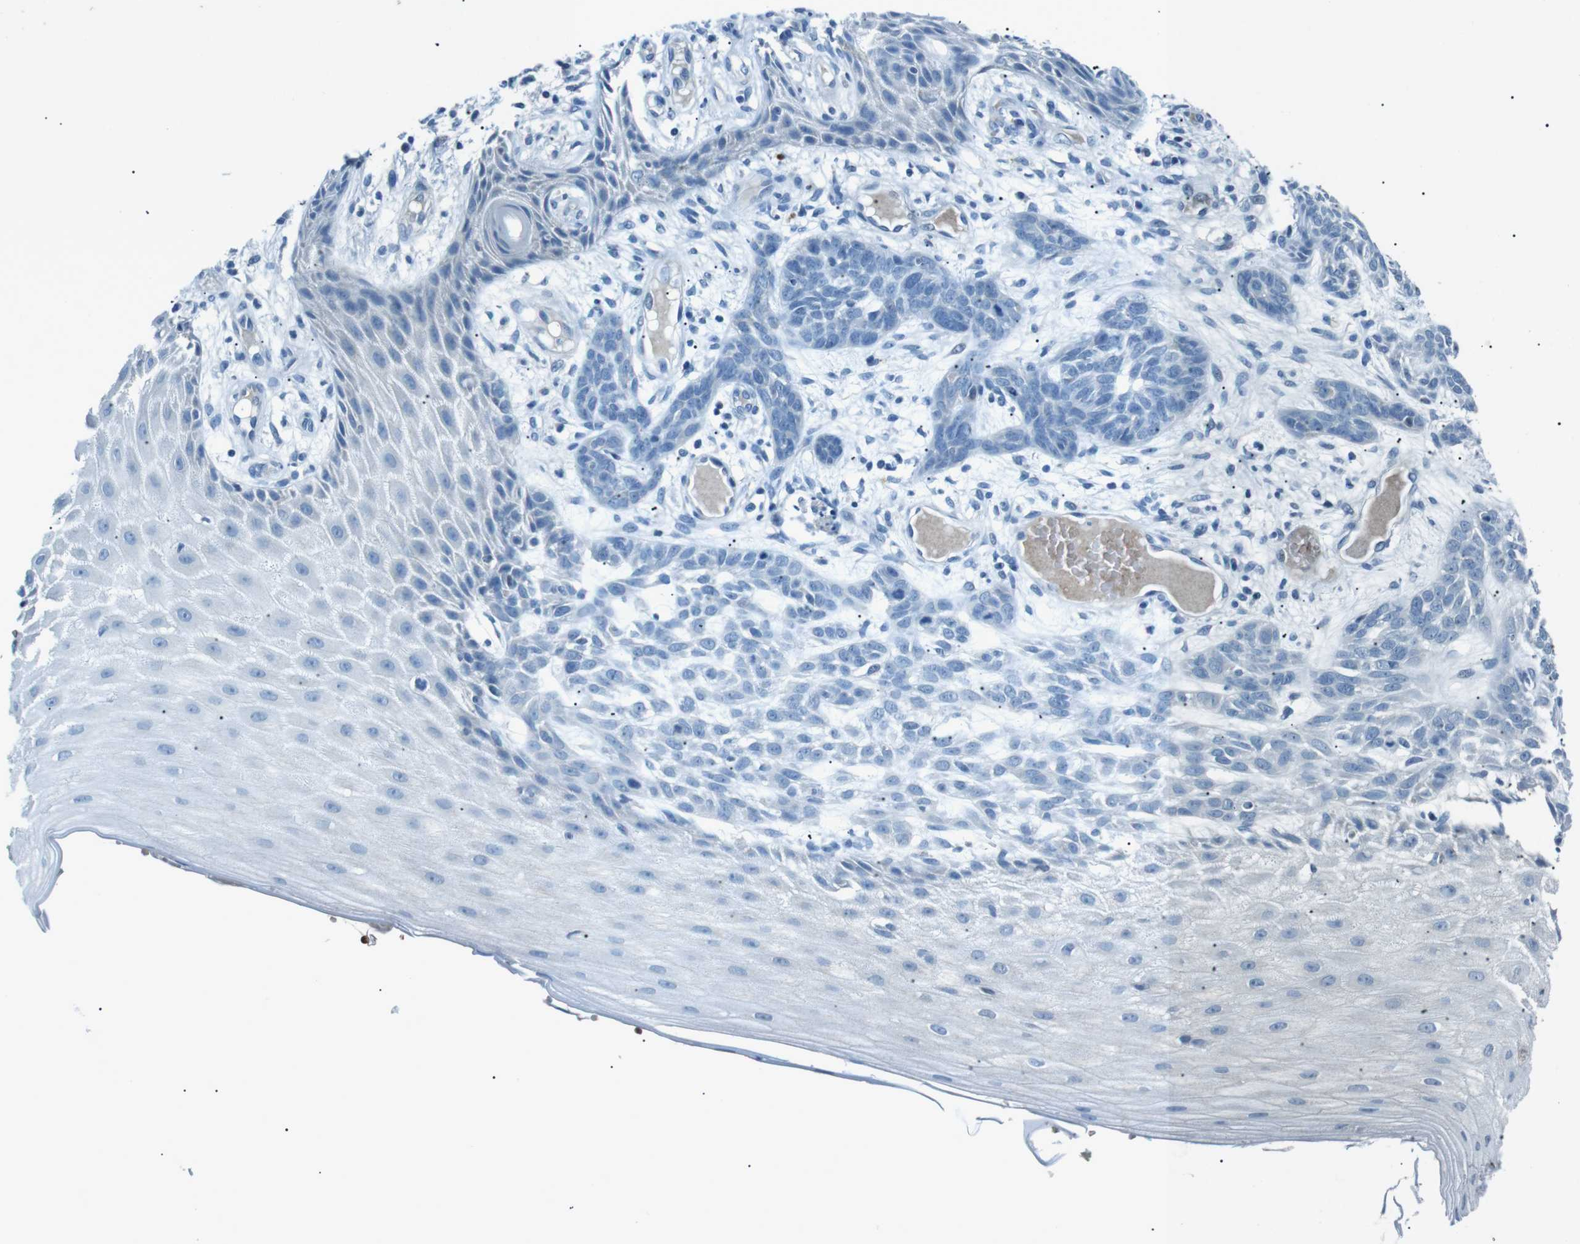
{"staining": {"intensity": "negative", "quantity": "none", "location": "none"}, "tissue": "skin cancer", "cell_type": "Tumor cells", "image_type": "cancer", "snomed": [{"axis": "morphology", "description": "Basal cell carcinoma"}, {"axis": "topography", "description": "Skin"}], "caption": "Immunohistochemistry micrograph of human skin cancer stained for a protein (brown), which exhibits no staining in tumor cells.", "gene": "ST6GAL1", "patient": {"sex": "female", "age": 59}}